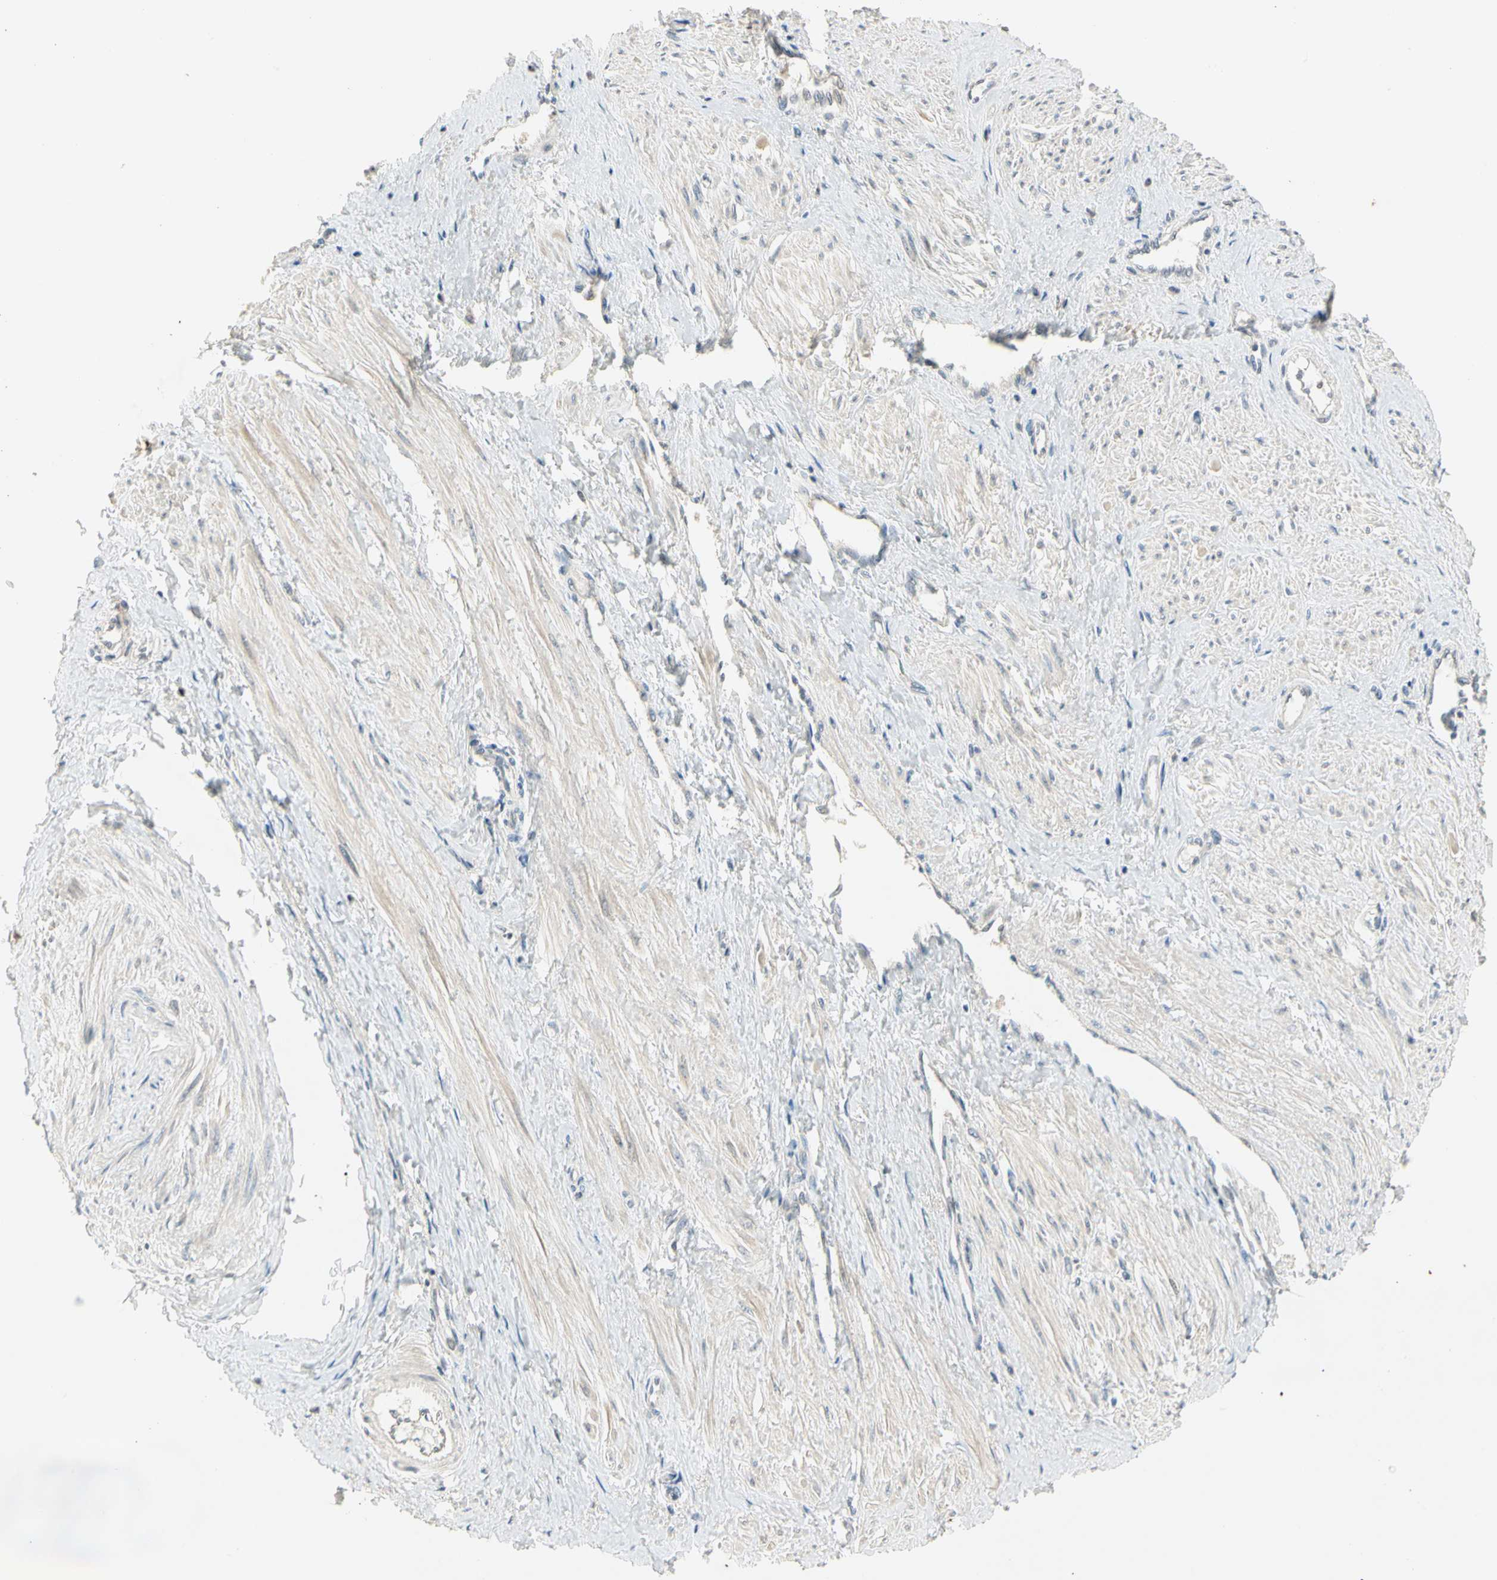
{"staining": {"intensity": "weak", "quantity": "<25%", "location": "nuclear"}, "tissue": "smooth muscle", "cell_type": "Smooth muscle cells", "image_type": "normal", "snomed": [{"axis": "morphology", "description": "Normal tissue, NOS"}, {"axis": "topography", "description": "Smooth muscle"}, {"axis": "topography", "description": "Uterus"}], "caption": "This photomicrograph is of unremarkable smooth muscle stained with immunohistochemistry (IHC) to label a protein in brown with the nuclei are counter-stained blue. There is no expression in smooth muscle cells. Brightfield microscopy of immunohistochemistry stained with DAB (3,3'-diaminobenzidine) (brown) and hematoxylin (blue), captured at high magnification.", "gene": "PITX1", "patient": {"sex": "female", "age": 39}}